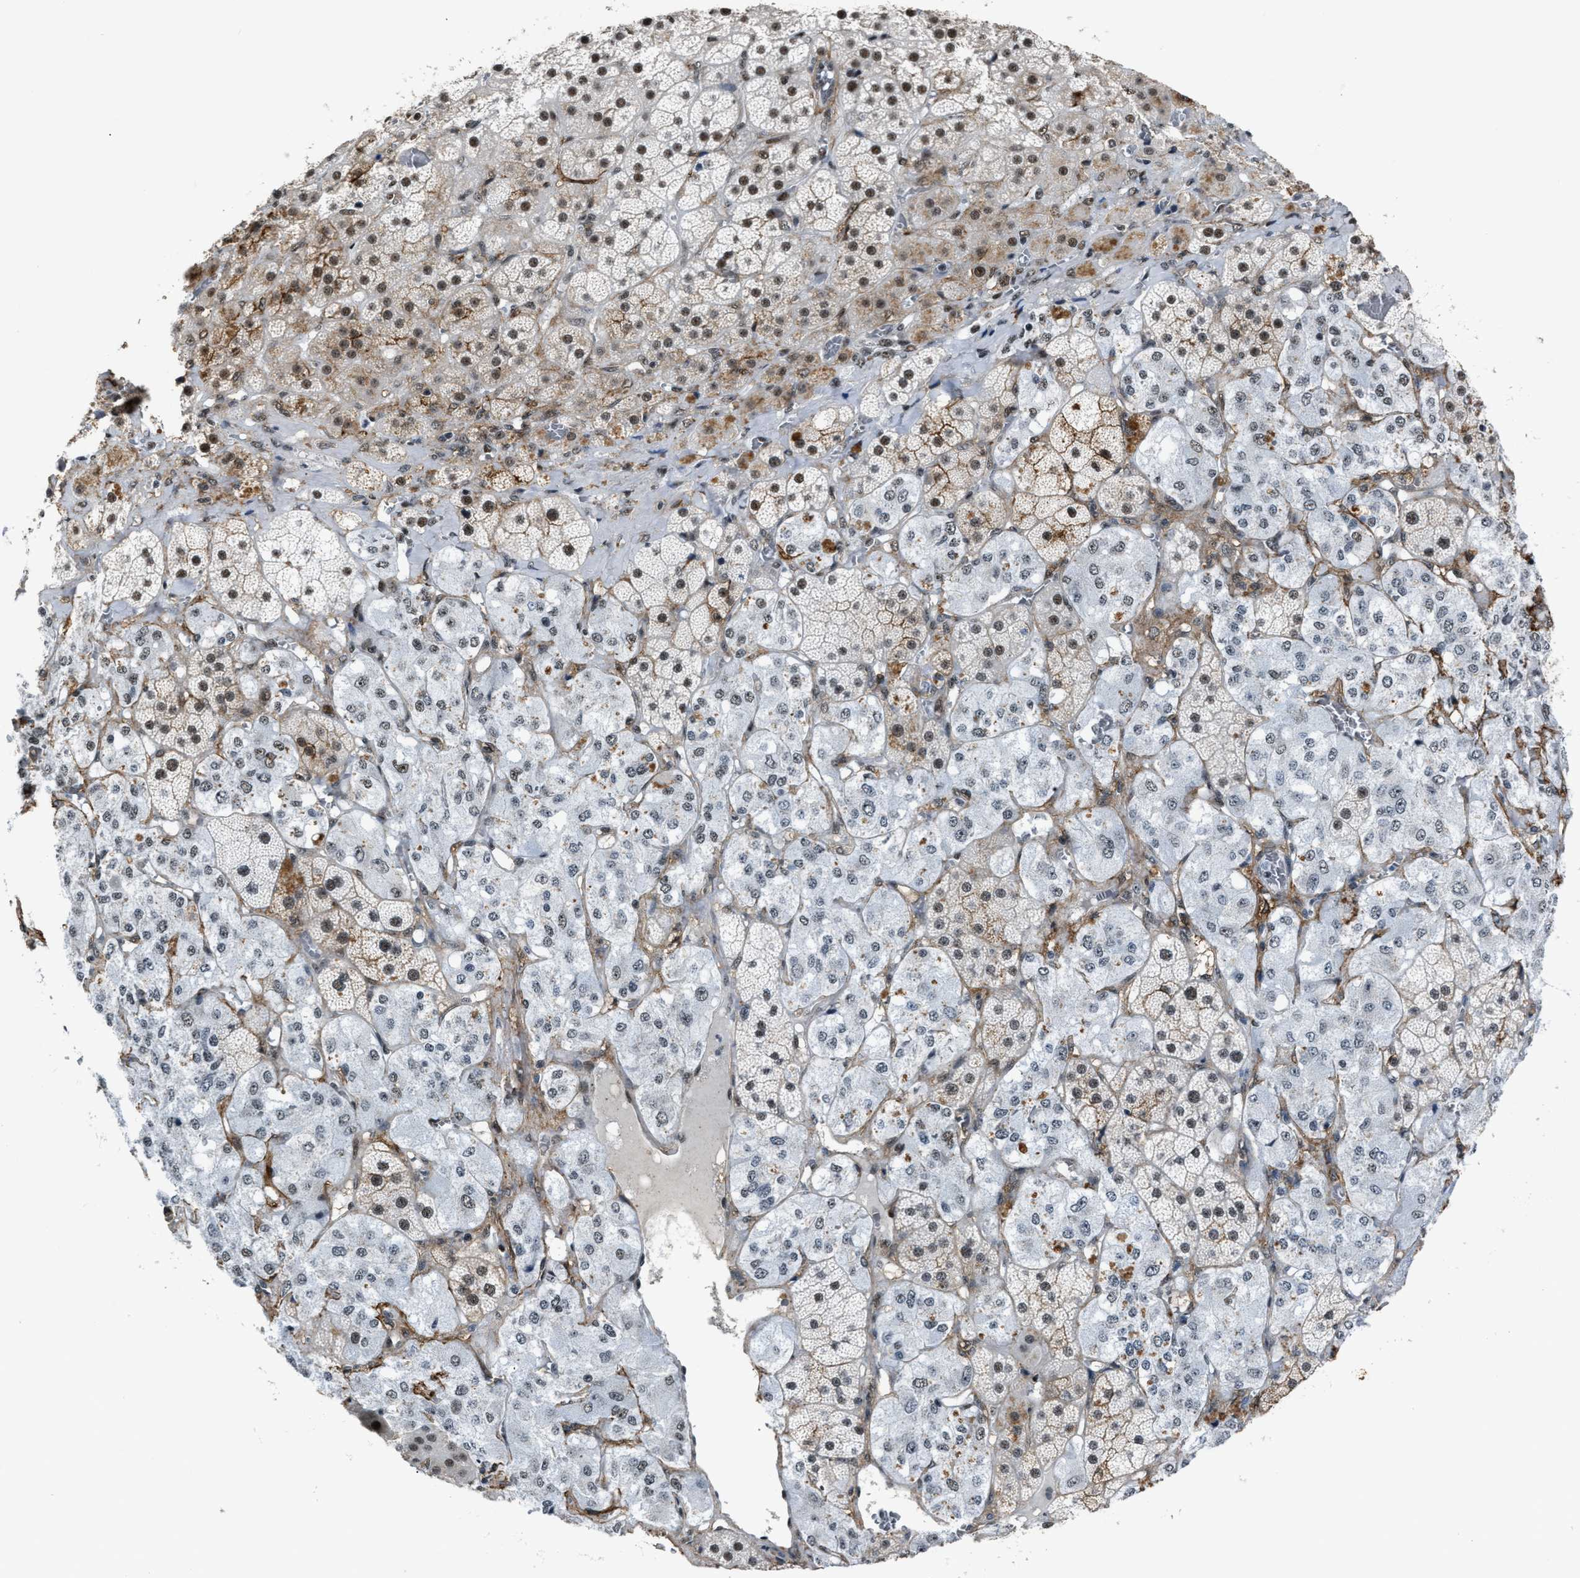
{"staining": {"intensity": "strong", "quantity": "25%-75%", "location": "nuclear"}, "tissue": "adrenal gland", "cell_type": "Glandular cells", "image_type": "normal", "snomed": [{"axis": "morphology", "description": "Normal tissue, NOS"}, {"axis": "topography", "description": "Adrenal gland"}], "caption": "Human adrenal gland stained with a brown dye exhibits strong nuclear positive expression in about 25%-75% of glandular cells.", "gene": "DDX5", "patient": {"sex": "male", "age": 57}}